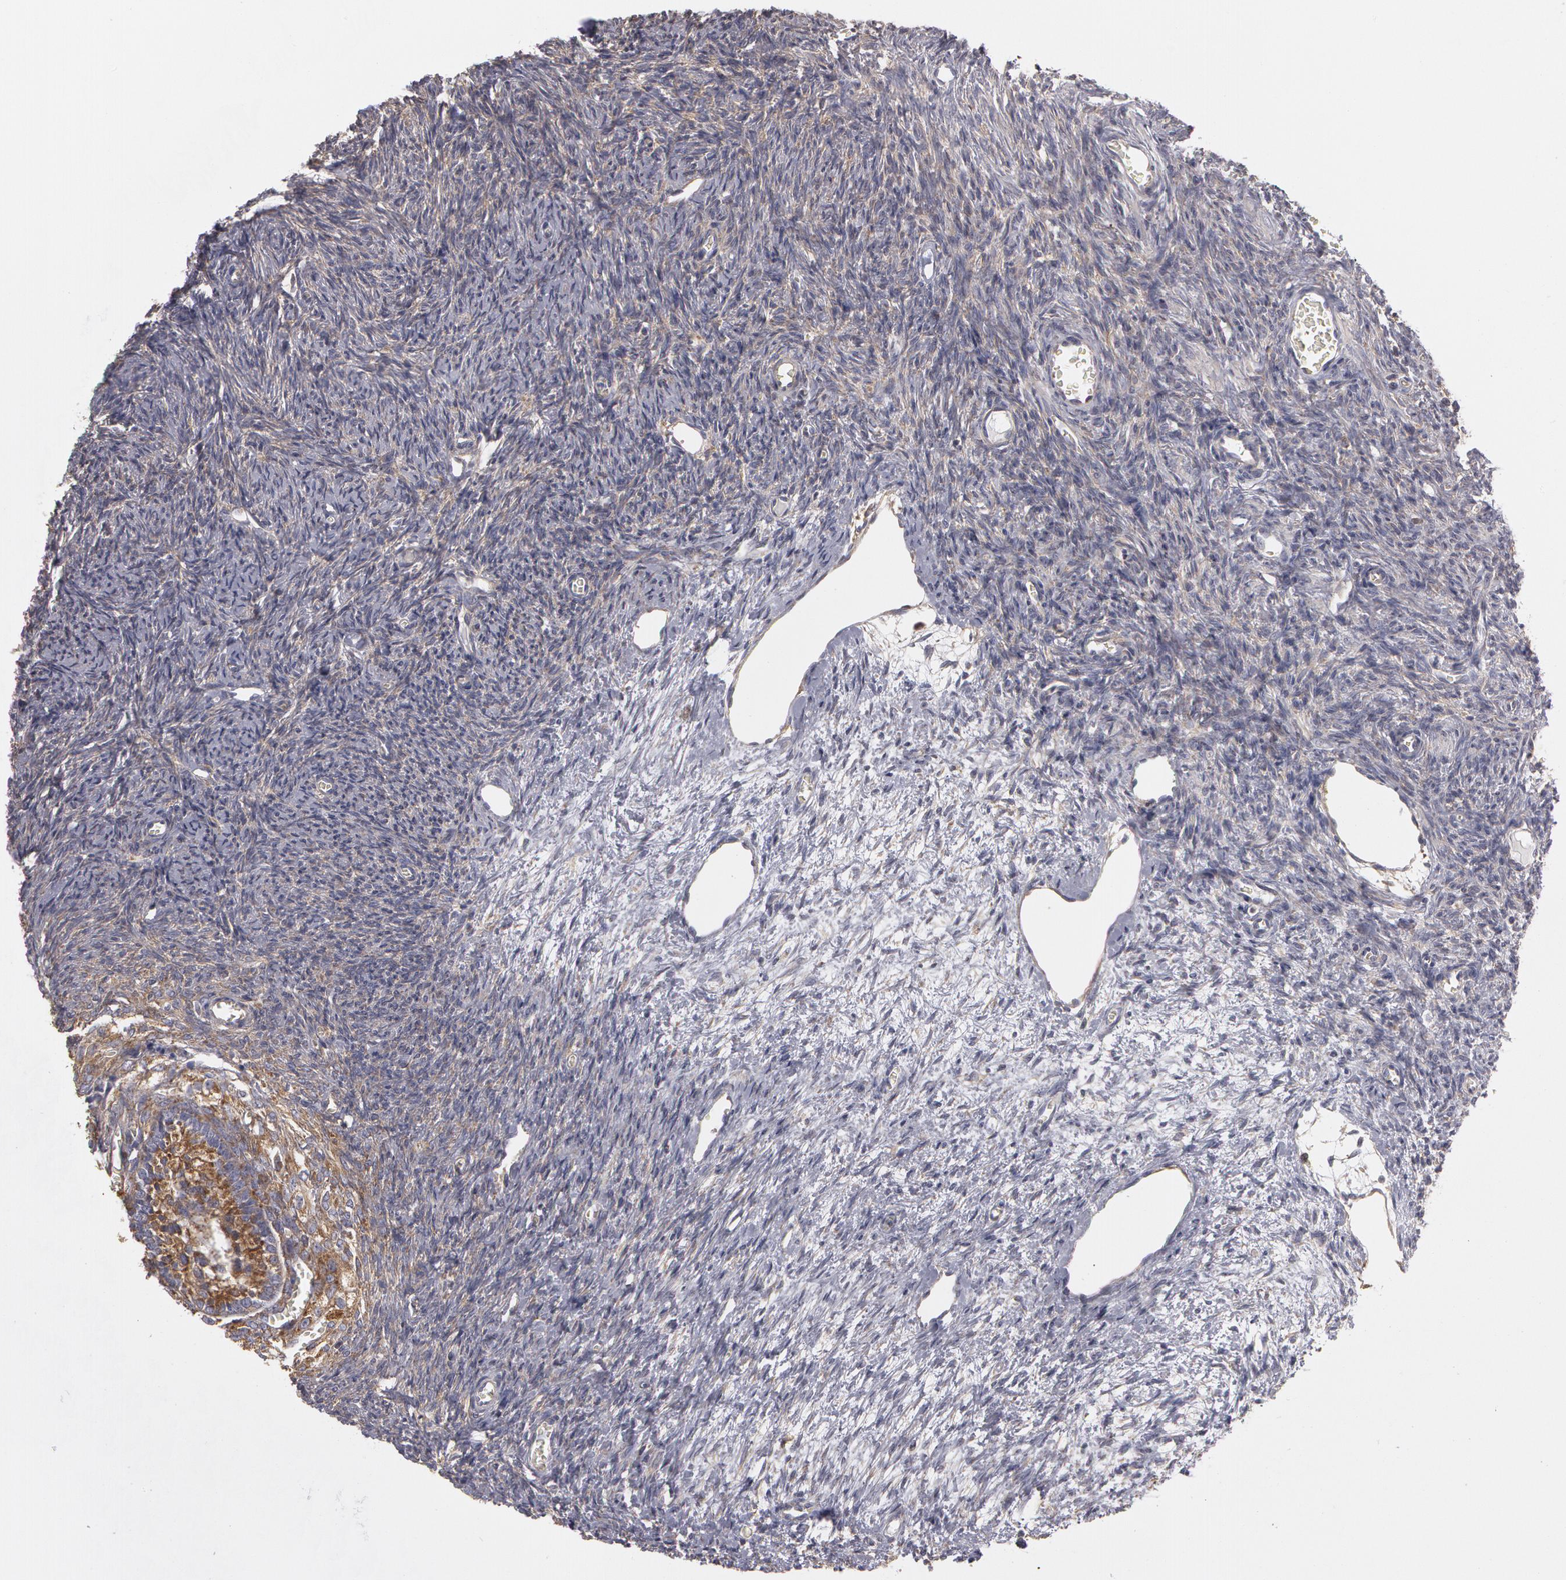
{"staining": {"intensity": "moderate", "quantity": ">75%", "location": "cytoplasmic/membranous"}, "tissue": "ovary", "cell_type": "Follicle cells", "image_type": "normal", "snomed": [{"axis": "morphology", "description": "Normal tissue, NOS"}, {"axis": "topography", "description": "Ovary"}], "caption": "Human ovary stained with a brown dye exhibits moderate cytoplasmic/membranous positive positivity in approximately >75% of follicle cells.", "gene": "NEK9", "patient": {"sex": "female", "age": 27}}